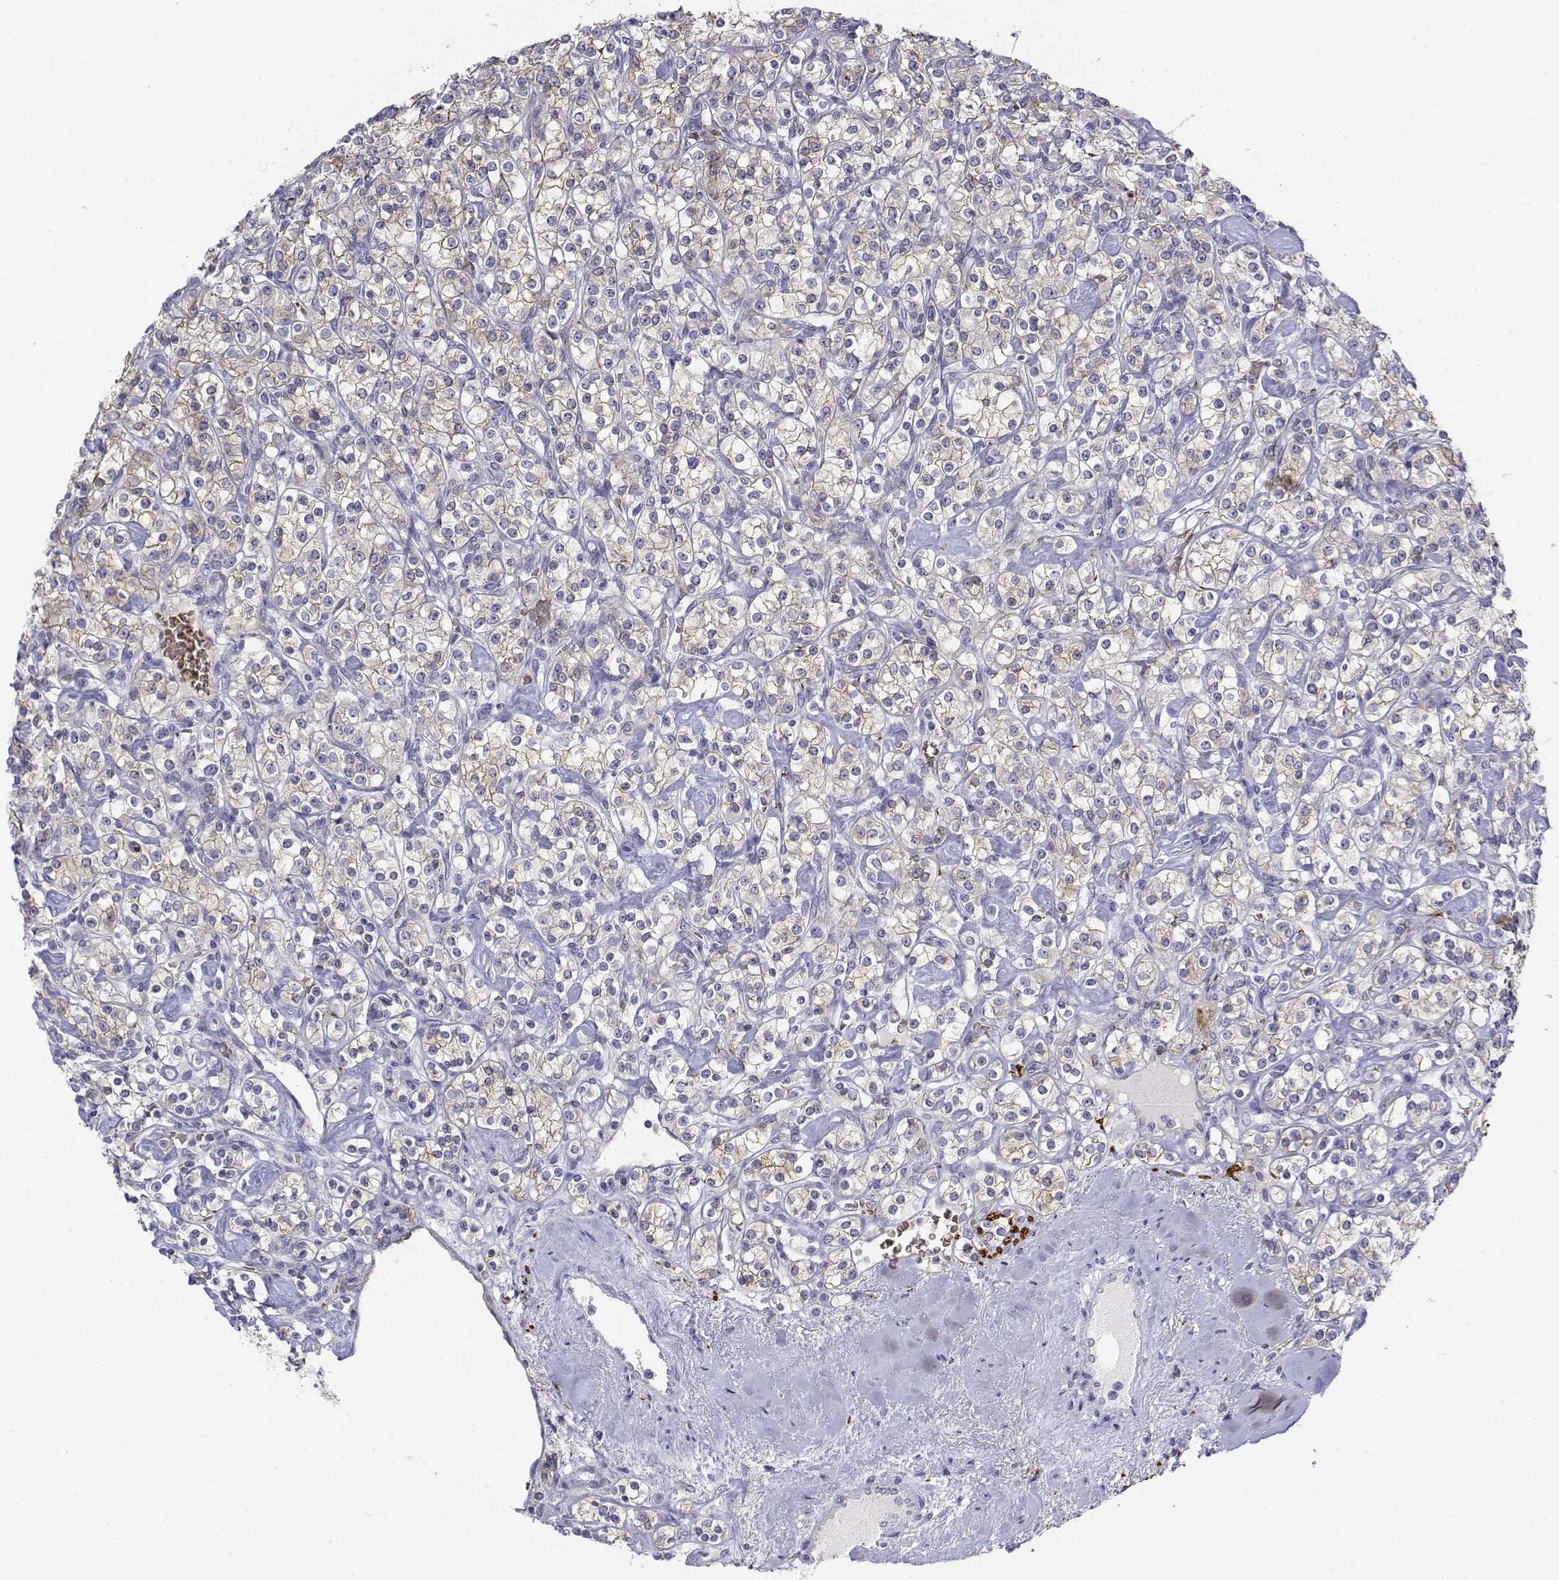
{"staining": {"intensity": "negative", "quantity": "none", "location": "none"}, "tissue": "renal cancer", "cell_type": "Tumor cells", "image_type": "cancer", "snomed": [{"axis": "morphology", "description": "Adenocarcinoma, NOS"}, {"axis": "topography", "description": "Kidney"}], "caption": "Histopathology image shows no significant protein positivity in tumor cells of renal adenocarcinoma.", "gene": "CADM1", "patient": {"sex": "male", "age": 77}}